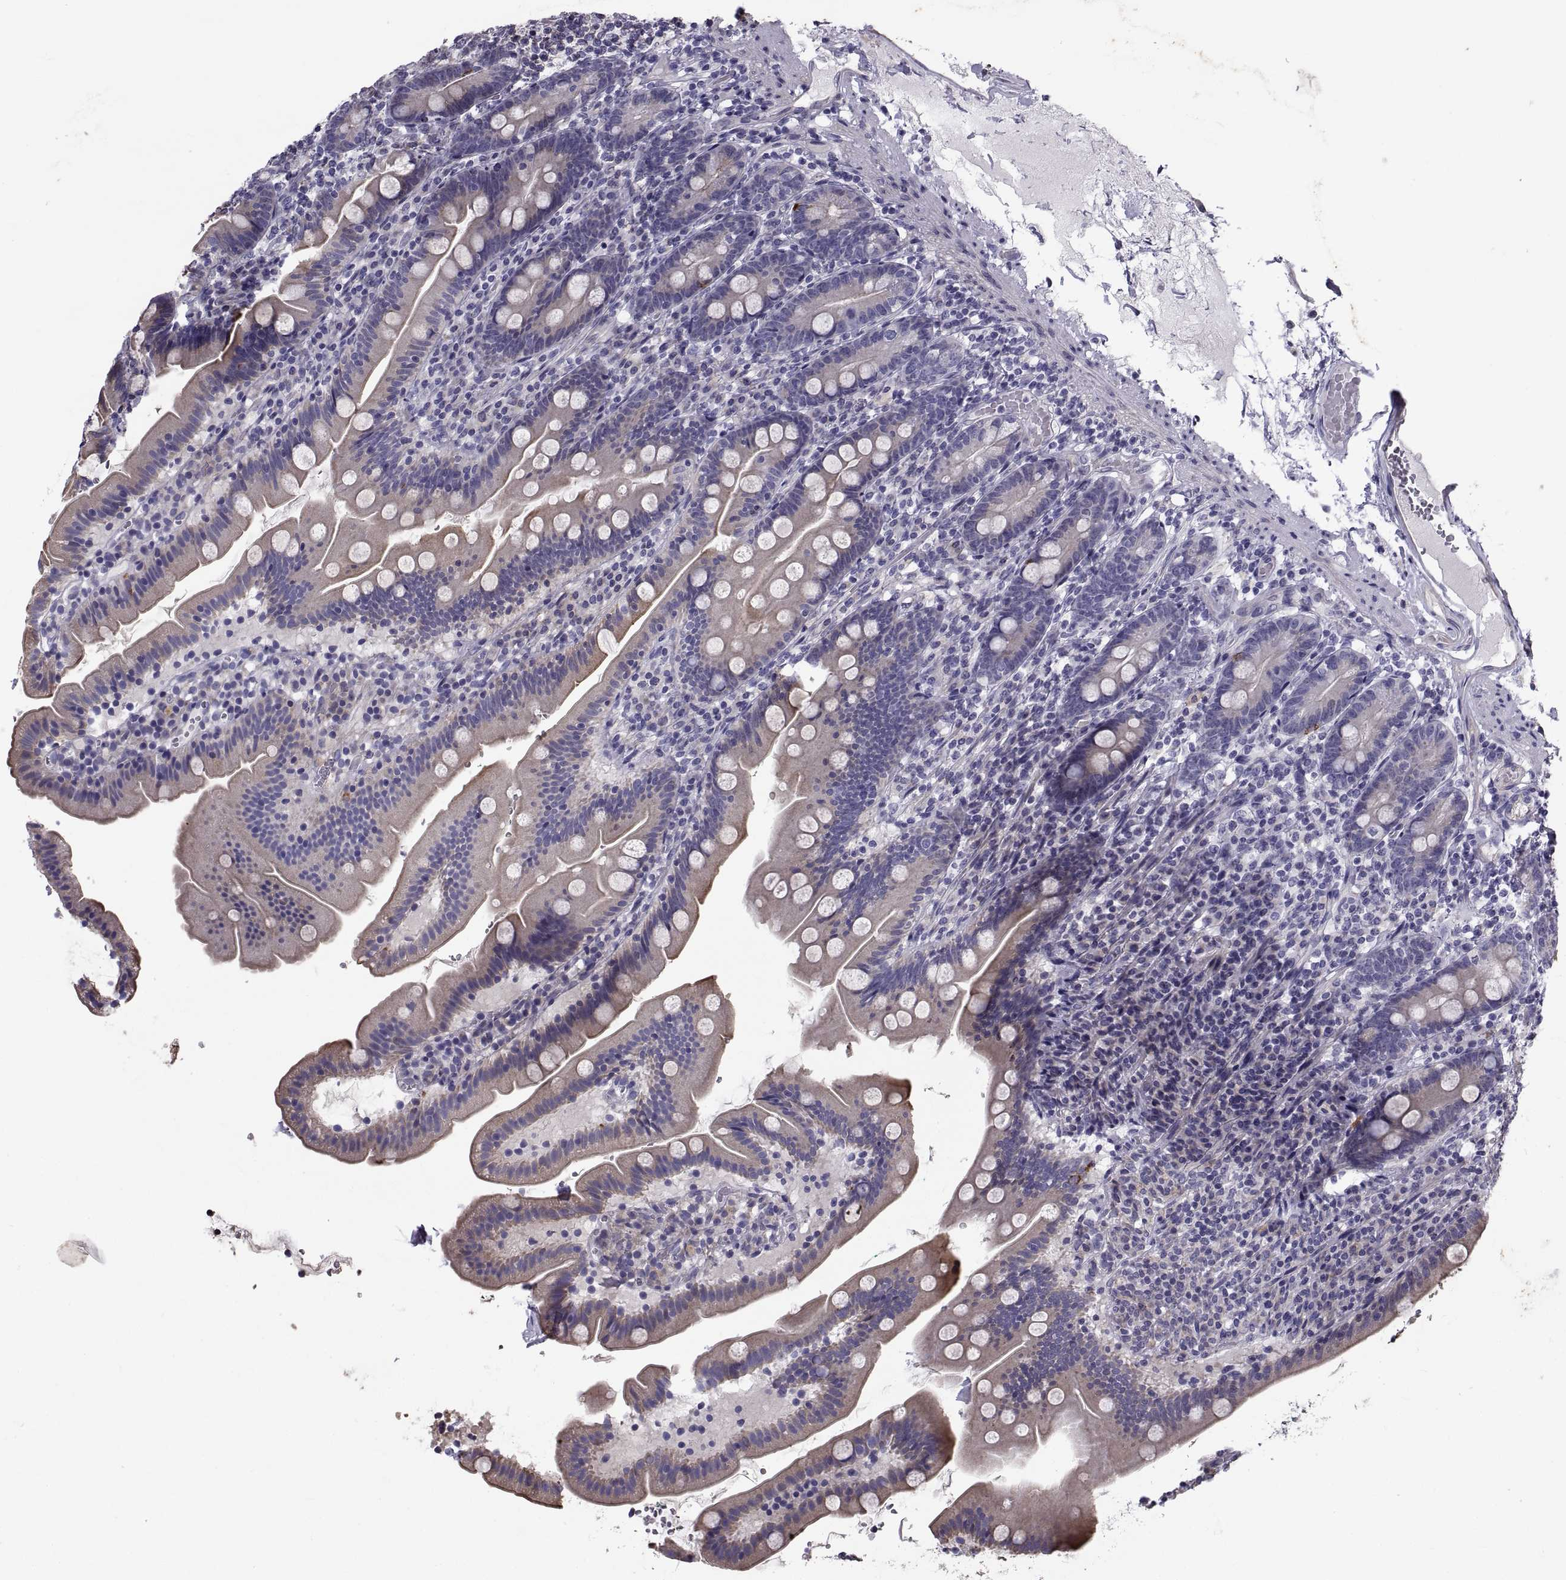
{"staining": {"intensity": "negative", "quantity": "none", "location": "none"}, "tissue": "duodenum", "cell_type": "Glandular cells", "image_type": "normal", "snomed": [{"axis": "morphology", "description": "Normal tissue, NOS"}, {"axis": "topography", "description": "Duodenum"}], "caption": "DAB immunohistochemical staining of benign human duodenum demonstrates no significant positivity in glandular cells. (Stains: DAB (3,3'-diaminobenzidine) immunohistochemistry (IHC) with hematoxylin counter stain, Microscopy: brightfield microscopy at high magnification).", "gene": "ANO1", "patient": {"sex": "female", "age": 67}}